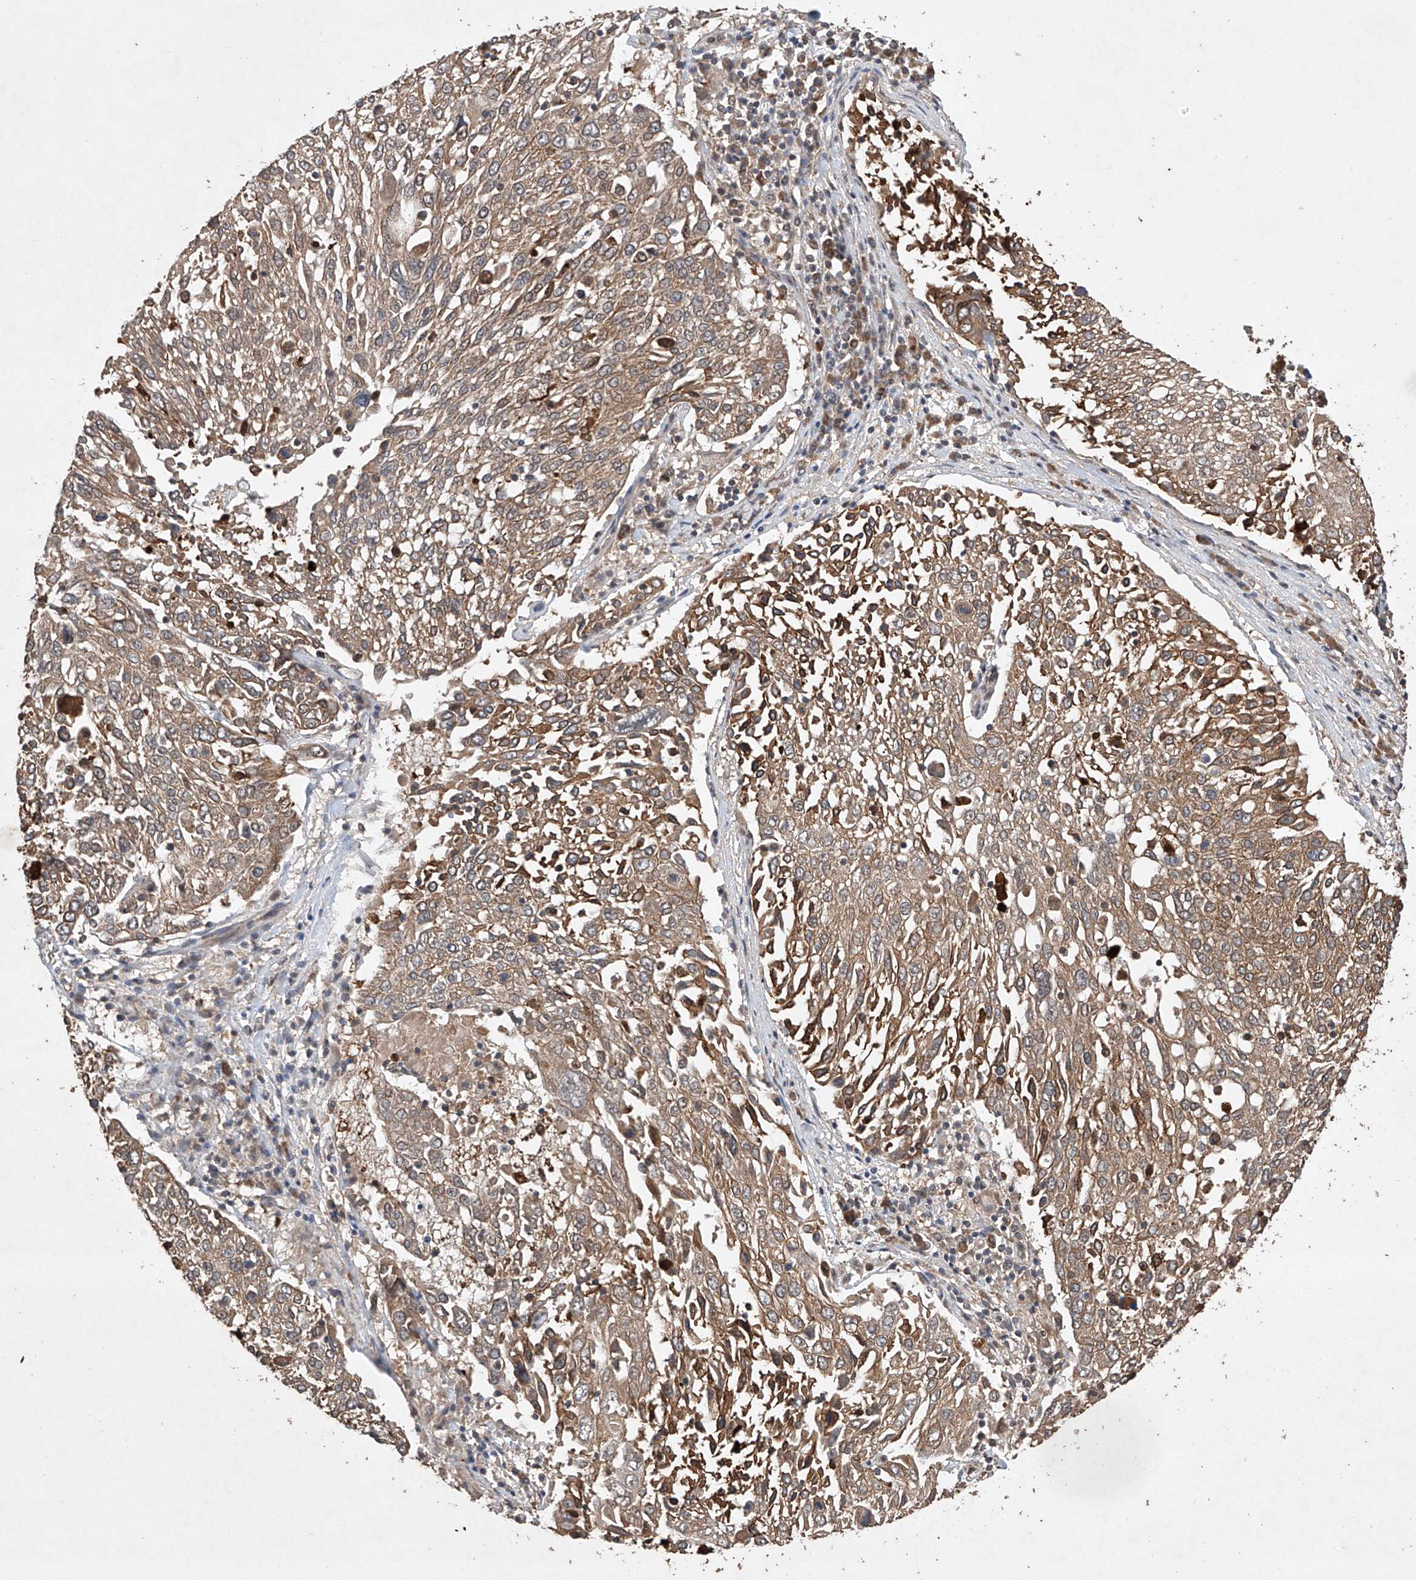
{"staining": {"intensity": "moderate", "quantity": ">75%", "location": "cytoplasmic/membranous"}, "tissue": "lung cancer", "cell_type": "Tumor cells", "image_type": "cancer", "snomed": [{"axis": "morphology", "description": "Squamous cell carcinoma, NOS"}, {"axis": "topography", "description": "Lung"}], "caption": "Lung squamous cell carcinoma stained with a brown dye reveals moderate cytoplasmic/membranous positive positivity in approximately >75% of tumor cells.", "gene": "LURAP1", "patient": {"sex": "male", "age": 65}}